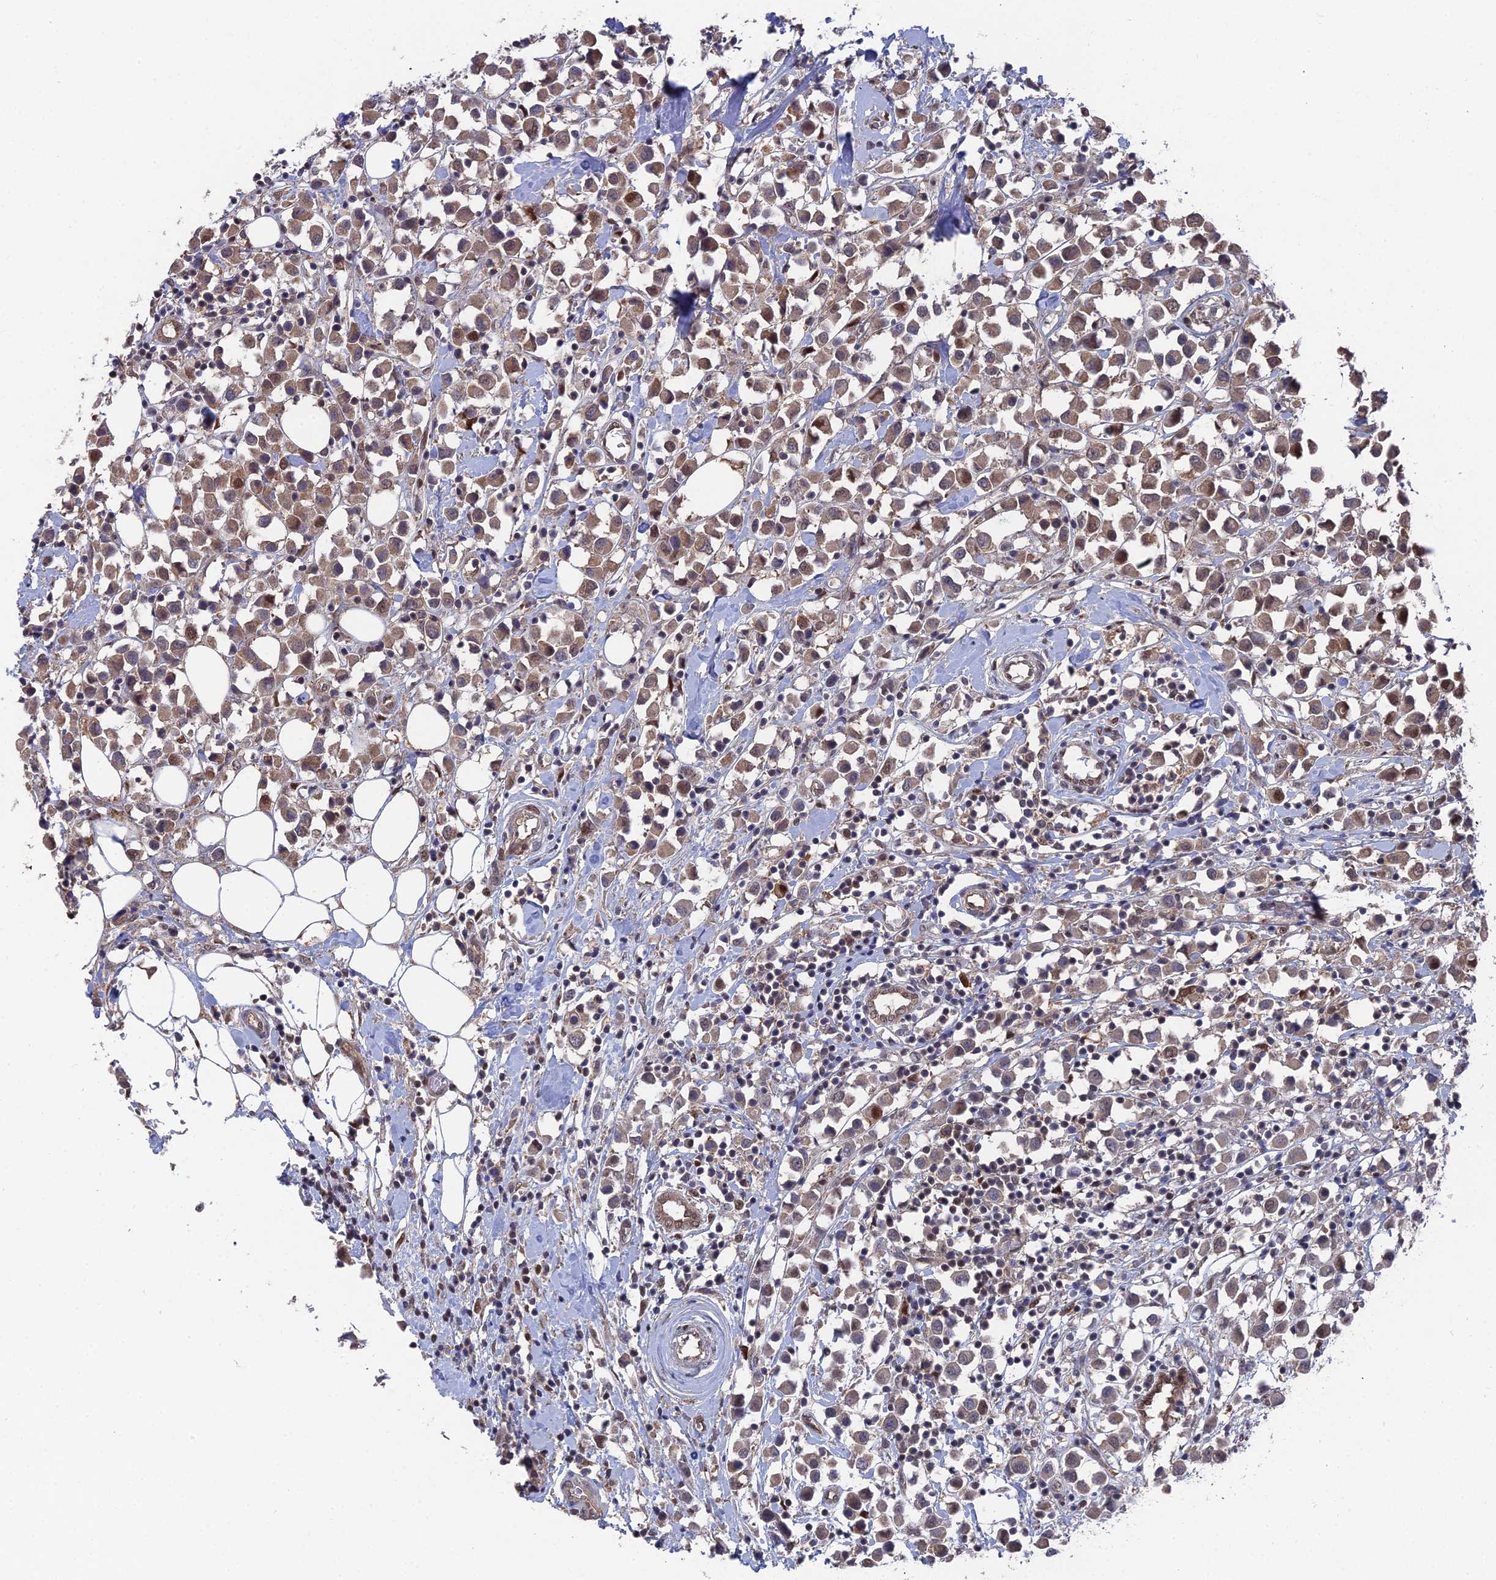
{"staining": {"intensity": "moderate", "quantity": ">75%", "location": "cytoplasmic/membranous,nuclear"}, "tissue": "breast cancer", "cell_type": "Tumor cells", "image_type": "cancer", "snomed": [{"axis": "morphology", "description": "Duct carcinoma"}, {"axis": "topography", "description": "Breast"}], "caption": "Immunohistochemistry of human intraductal carcinoma (breast) demonstrates medium levels of moderate cytoplasmic/membranous and nuclear expression in about >75% of tumor cells.", "gene": "UNC5D", "patient": {"sex": "female", "age": 61}}